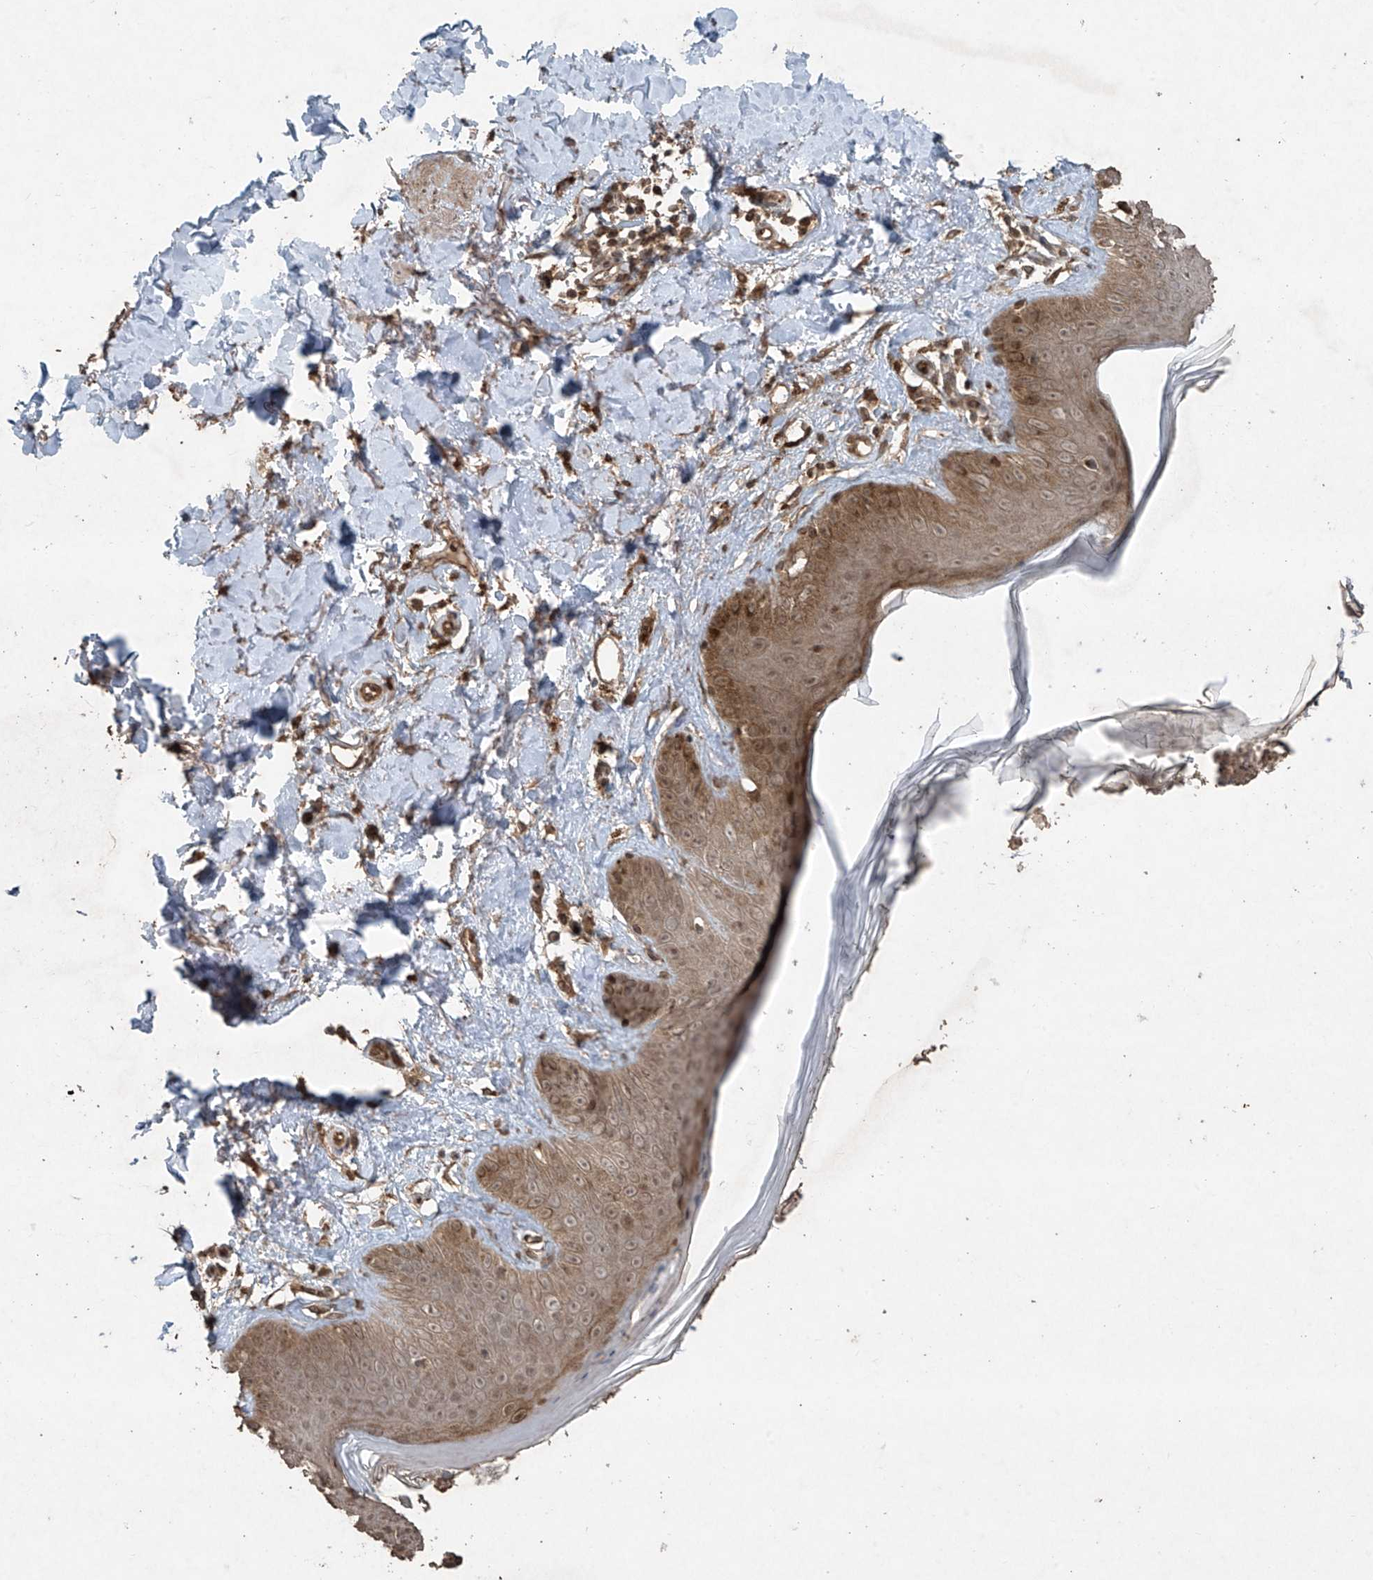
{"staining": {"intensity": "strong", "quantity": ">75%", "location": "cytoplasmic/membranous"}, "tissue": "skin", "cell_type": "Fibroblasts", "image_type": "normal", "snomed": [{"axis": "morphology", "description": "Normal tissue, NOS"}, {"axis": "topography", "description": "Skin"}], "caption": "Brown immunohistochemical staining in unremarkable skin exhibits strong cytoplasmic/membranous positivity in about >75% of fibroblasts.", "gene": "PGPEP1", "patient": {"sex": "female", "age": 64}}